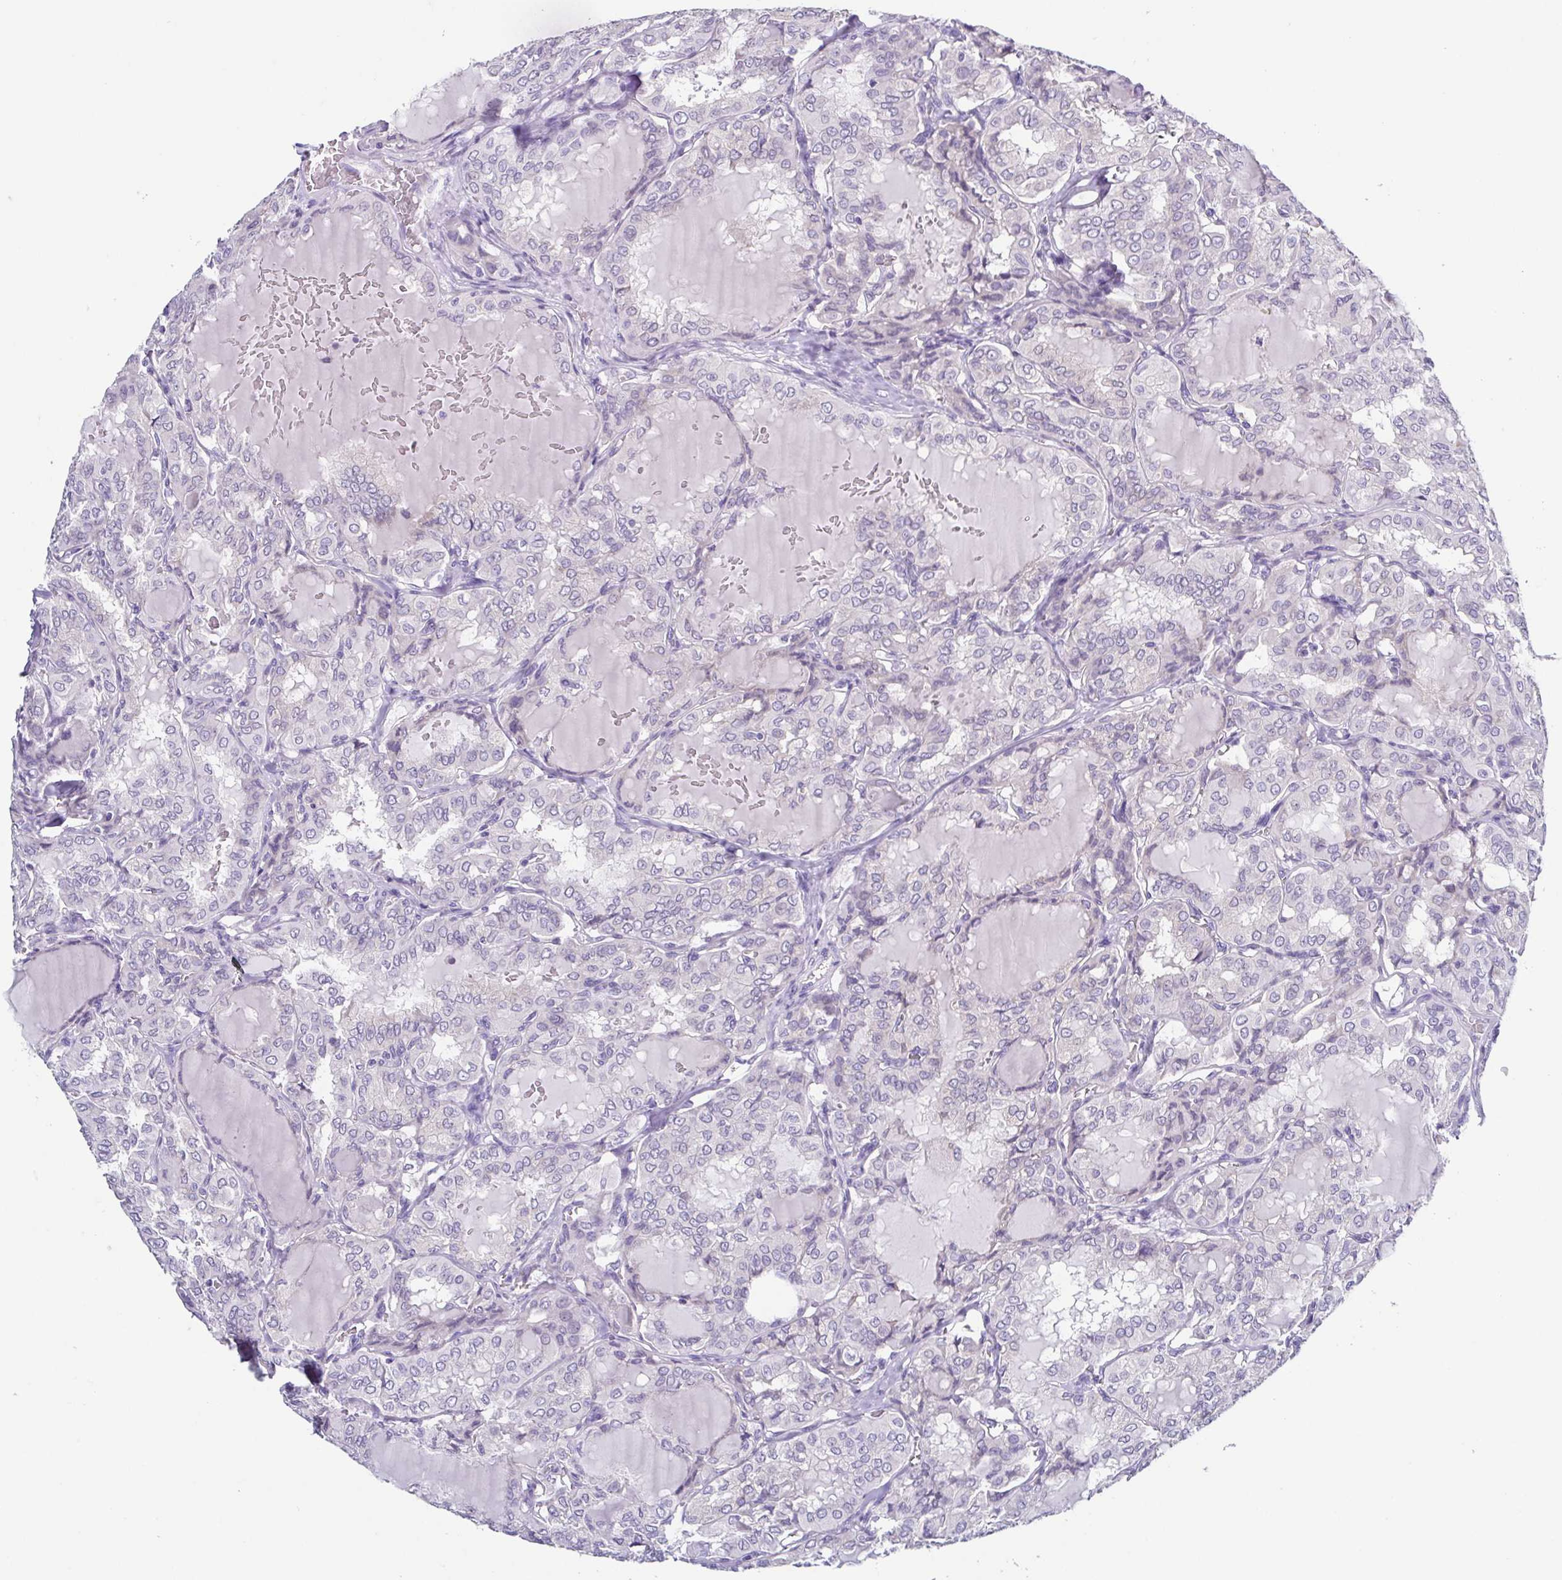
{"staining": {"intensity": "negative", "quantity": "none", "location": "none"}, "tissue": "thyroid cancer", "cell_type": "Tumor cells", "image_type": "cancer", "snomed": [{"axis": "morphology", "description": "Papillary adenocarcinoma, NOS"}, {"axis": "topography", "description": "Thyroid gland"}], "caption": "This photomicrograph is of thyroid cancer (papillary adenocarcinoma) stained with immunohistochemistry (IHC) to label a protein in brown with the nuclei are counter-stained blue. There is no positivity in tumor cells.", "gene": "RDH11", "patient": {"sex": "male", "age": 20}}